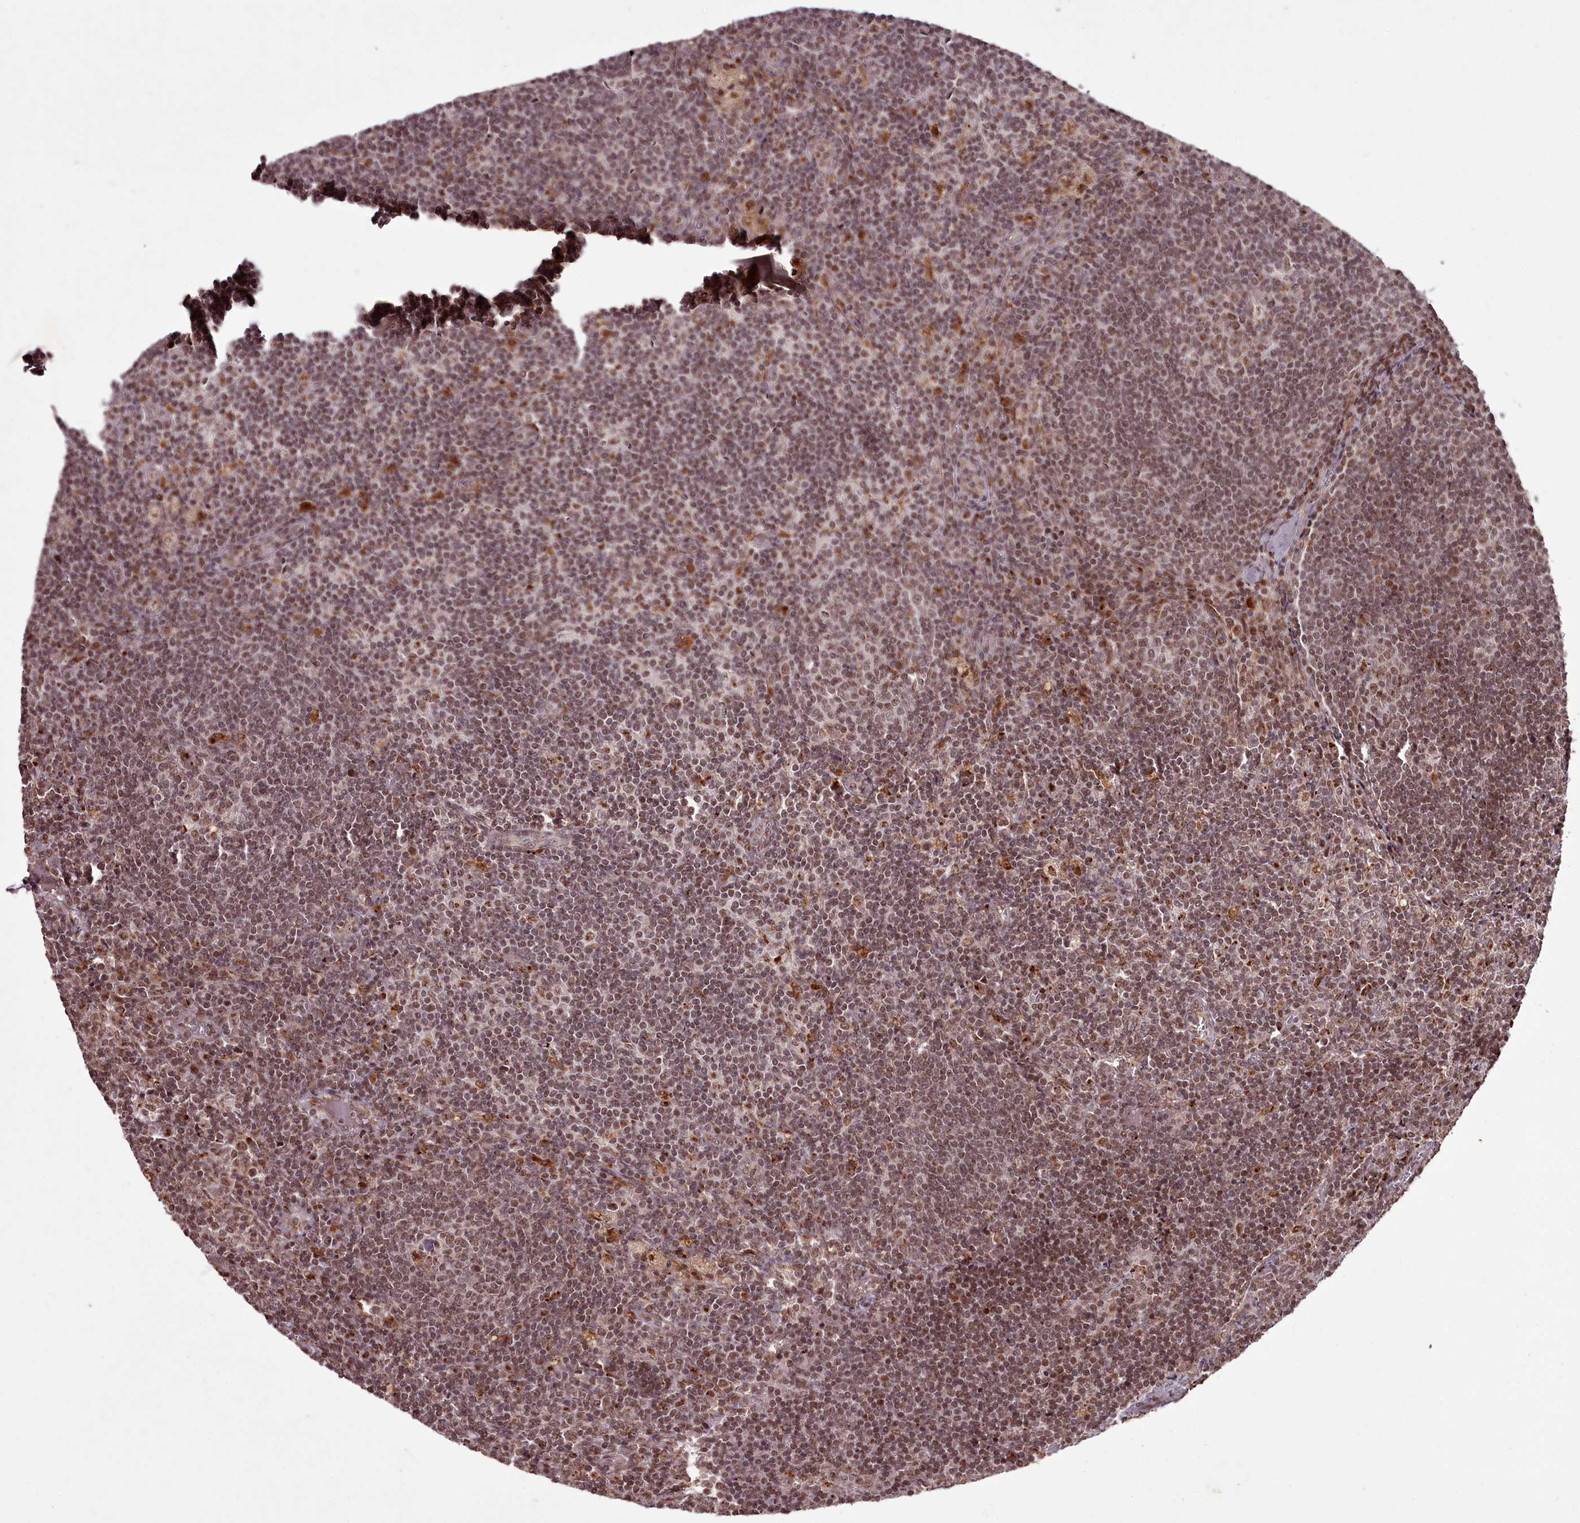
{"staining": {"intensity": "moderate", "quantity": ">75%", "location": "nuclear"}, "tissue": "lymph node", "cell_type": "Germinal center cells", "image_type": "normal", "snomed": [{"axis": "morphology", "description": "Normal tissue, NOS"}, {"axis": "topography", "description": "Lymph node"}], "caption": "Unremarkable lymph node was stained to show a protein in brown. There is medium levels of moderate nuclear staining in about >75% of germinal center cells.", "gene": "CEP83", "patient": {"sex": "male", "age": 69}}